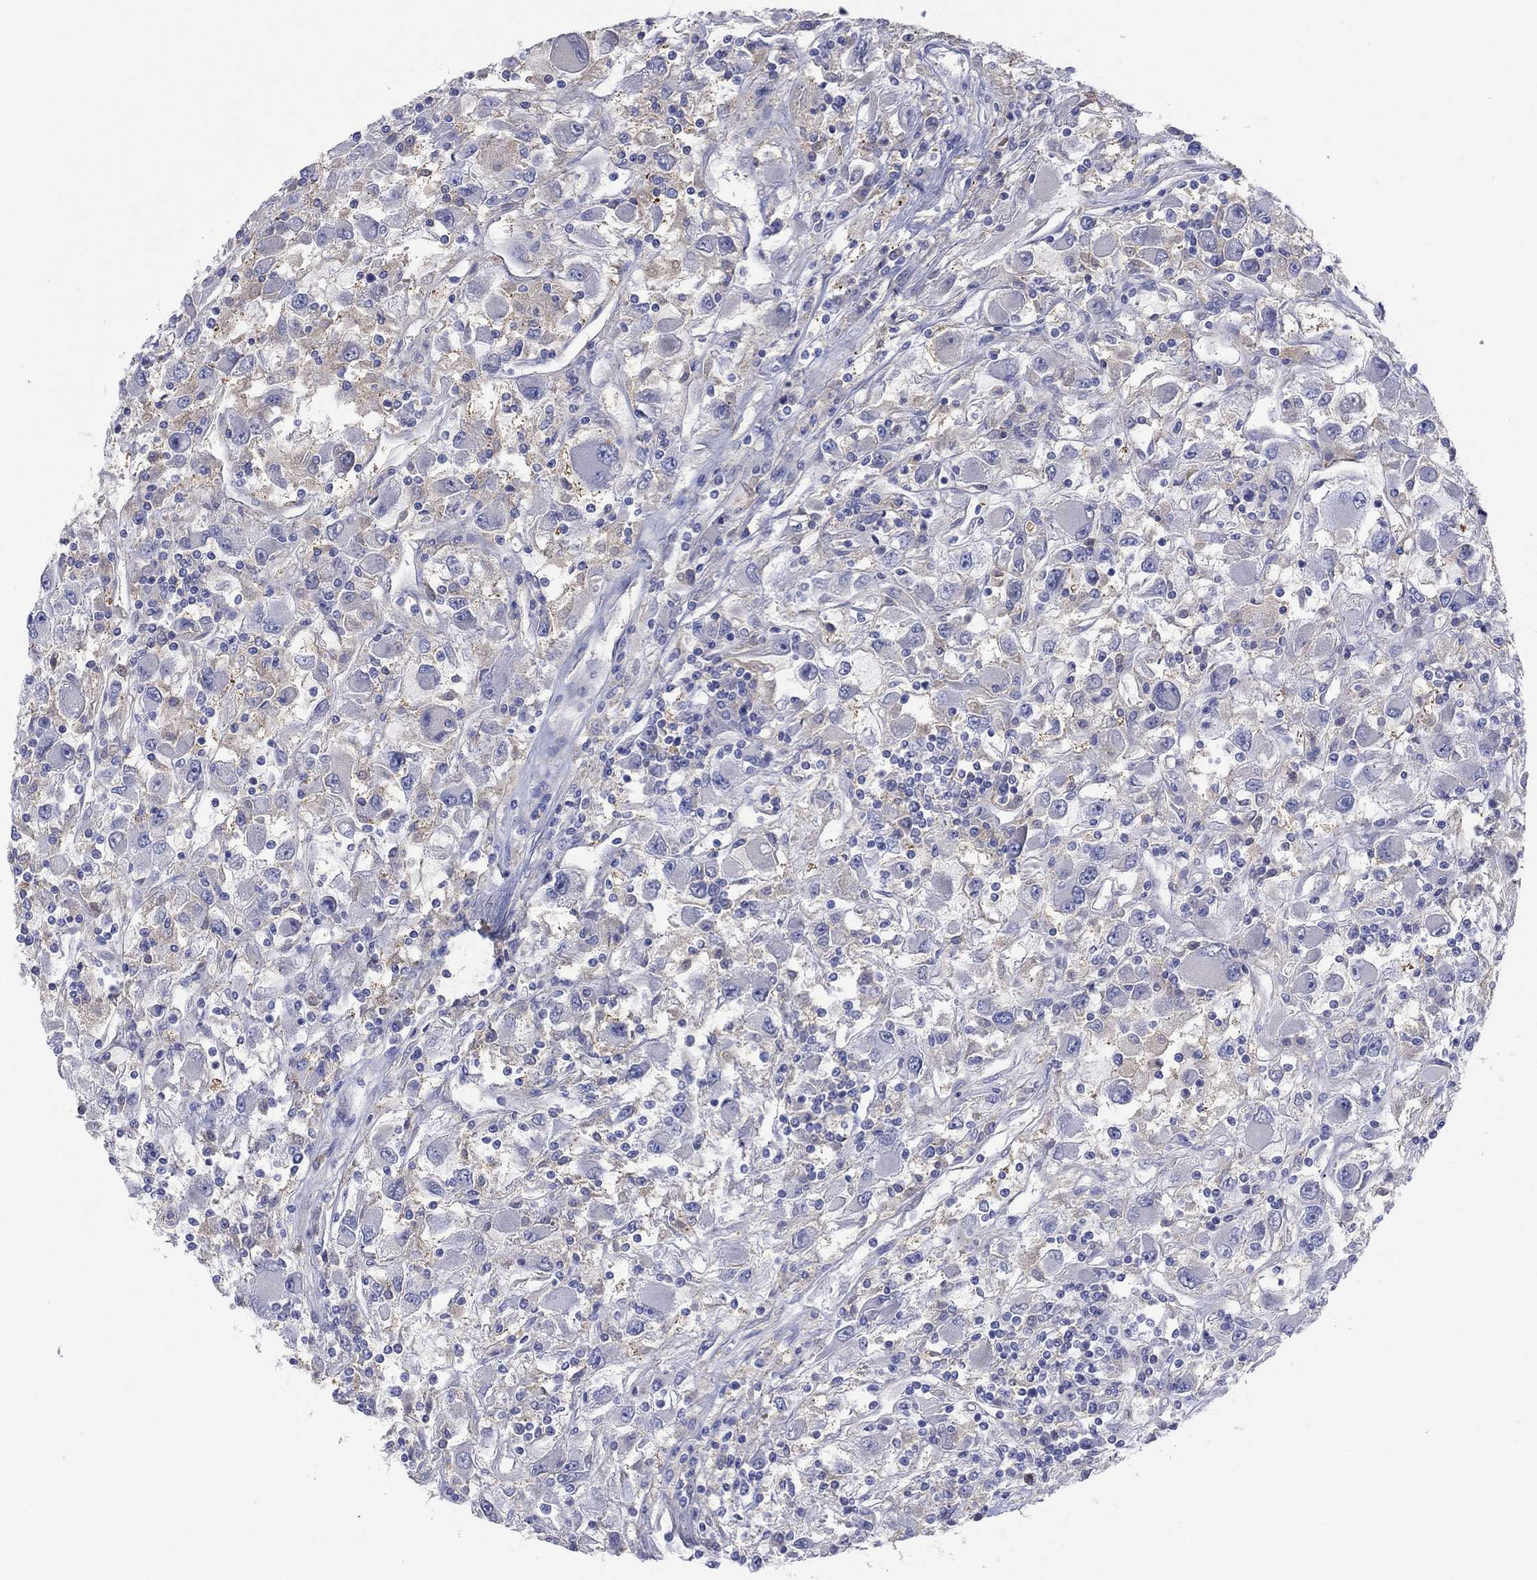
{"staining": {"intensity": "negative", "quantity": "none", "location": "none"}, "tissue": "renal cancer", "cell_type": "Tumor cells", "image_type": "cancer", "snomed": [{"axis": "morphology", "description": "Adenocarcinoma, NOS"}, {"axis": "topography", "description": "Kidney"}], "caption": "The micrograph demonstrates no staining of tumor cells in renal adenocarcinoma.", "gene": "PLCL2", "patient": {"sex": "female", "age": 67}}